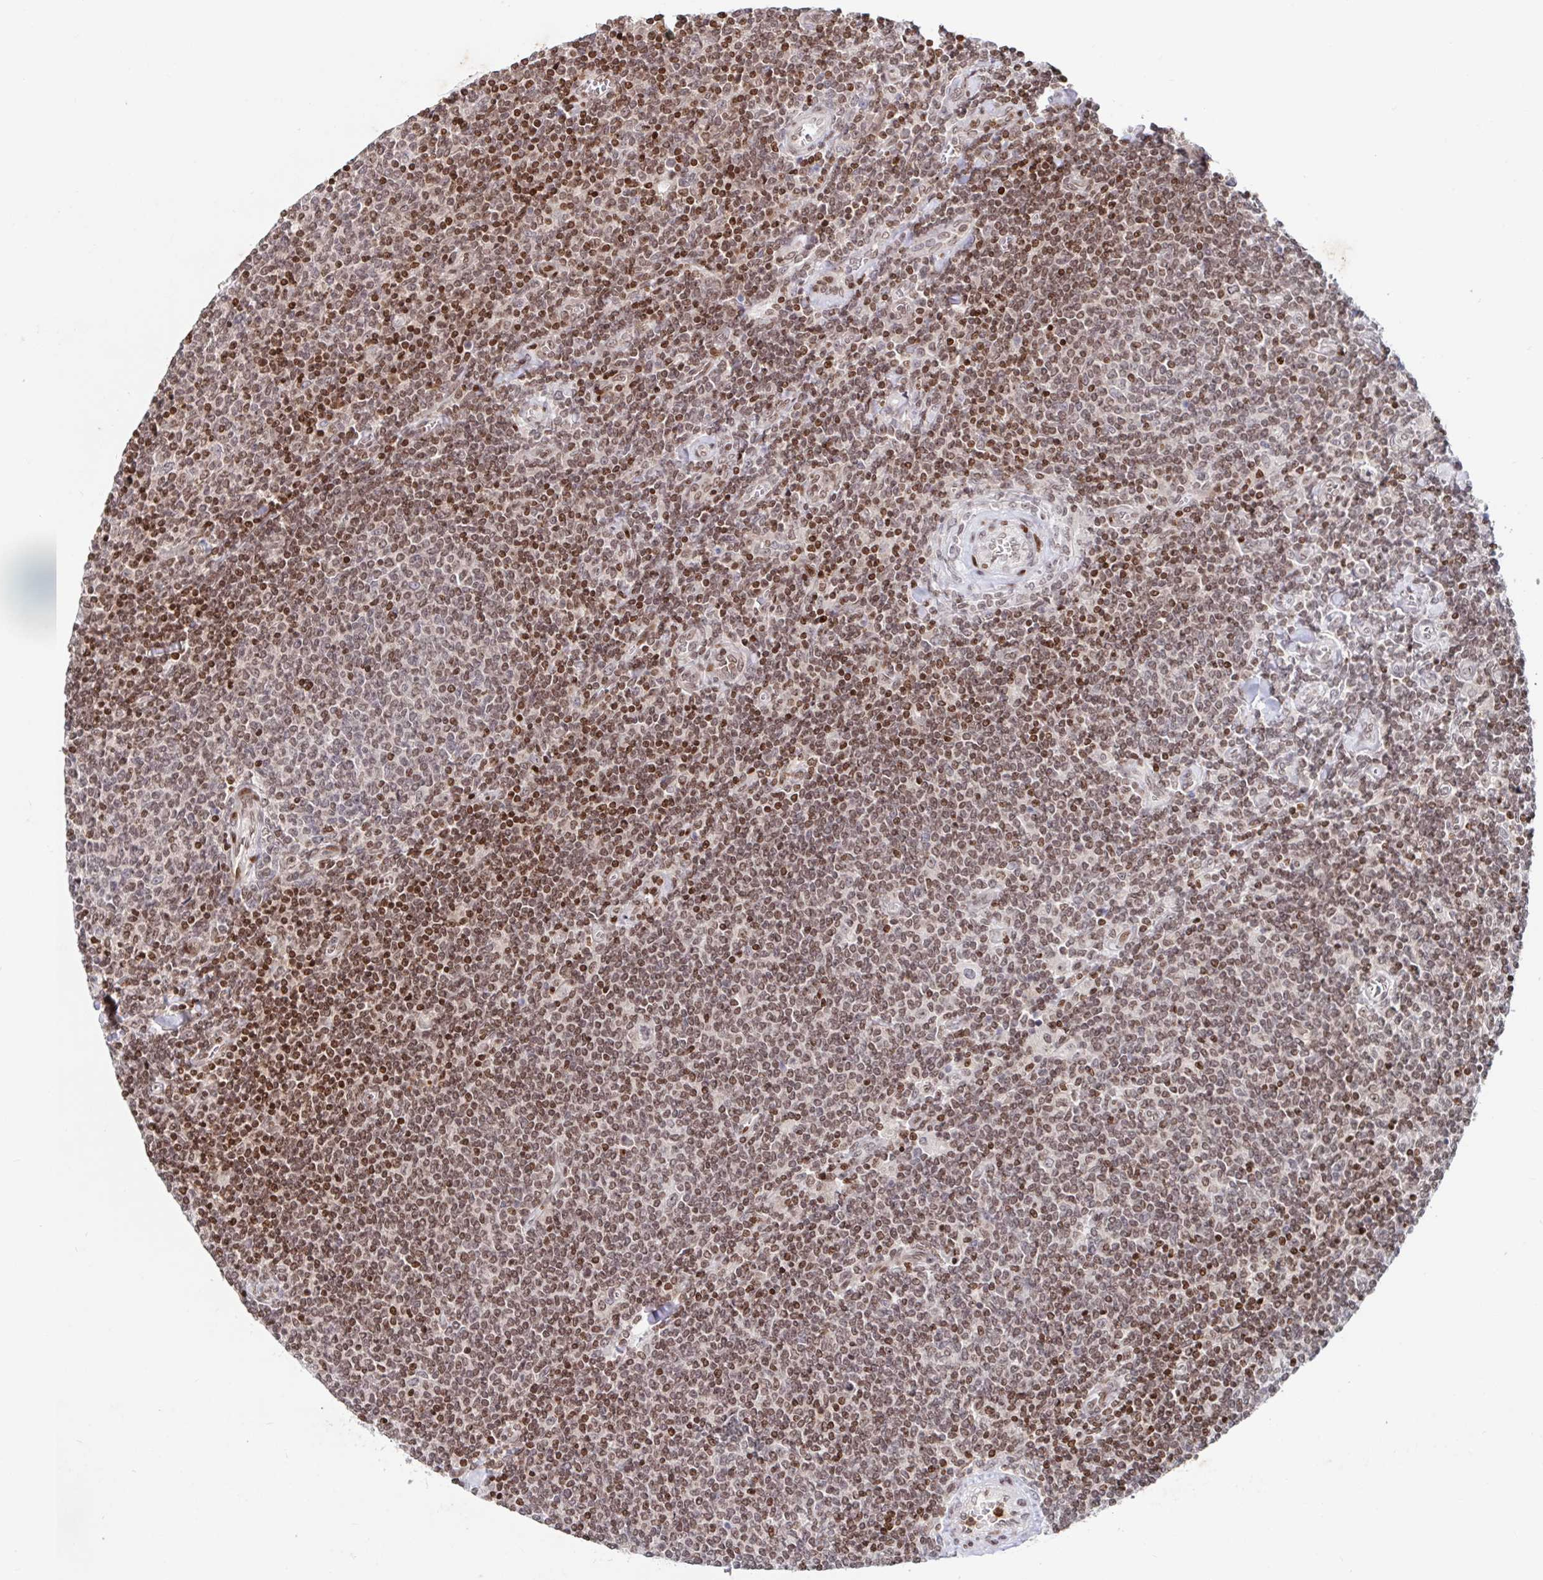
{"staining": {"intensity": "moderate", "quantity": ">75%", "location": "nuclear"}, "tissue": "lymphoma", "cell_type": "Tumor cells", "image_type": "cancer", "snomed": [{"axis": "morphology", "description": "Malignant lymphoma, non-Hodgkin's type, Low grade"}, {"axis": "topography", "description": "Lymph node"}], "caption": "IHC (DAB) staining of human lymphoma exhibits moderate nuclear protein expression in approximately >75% of tumor cells.", "gene": "C19orf53", "patient": {"sex": "male", "age": 52}}